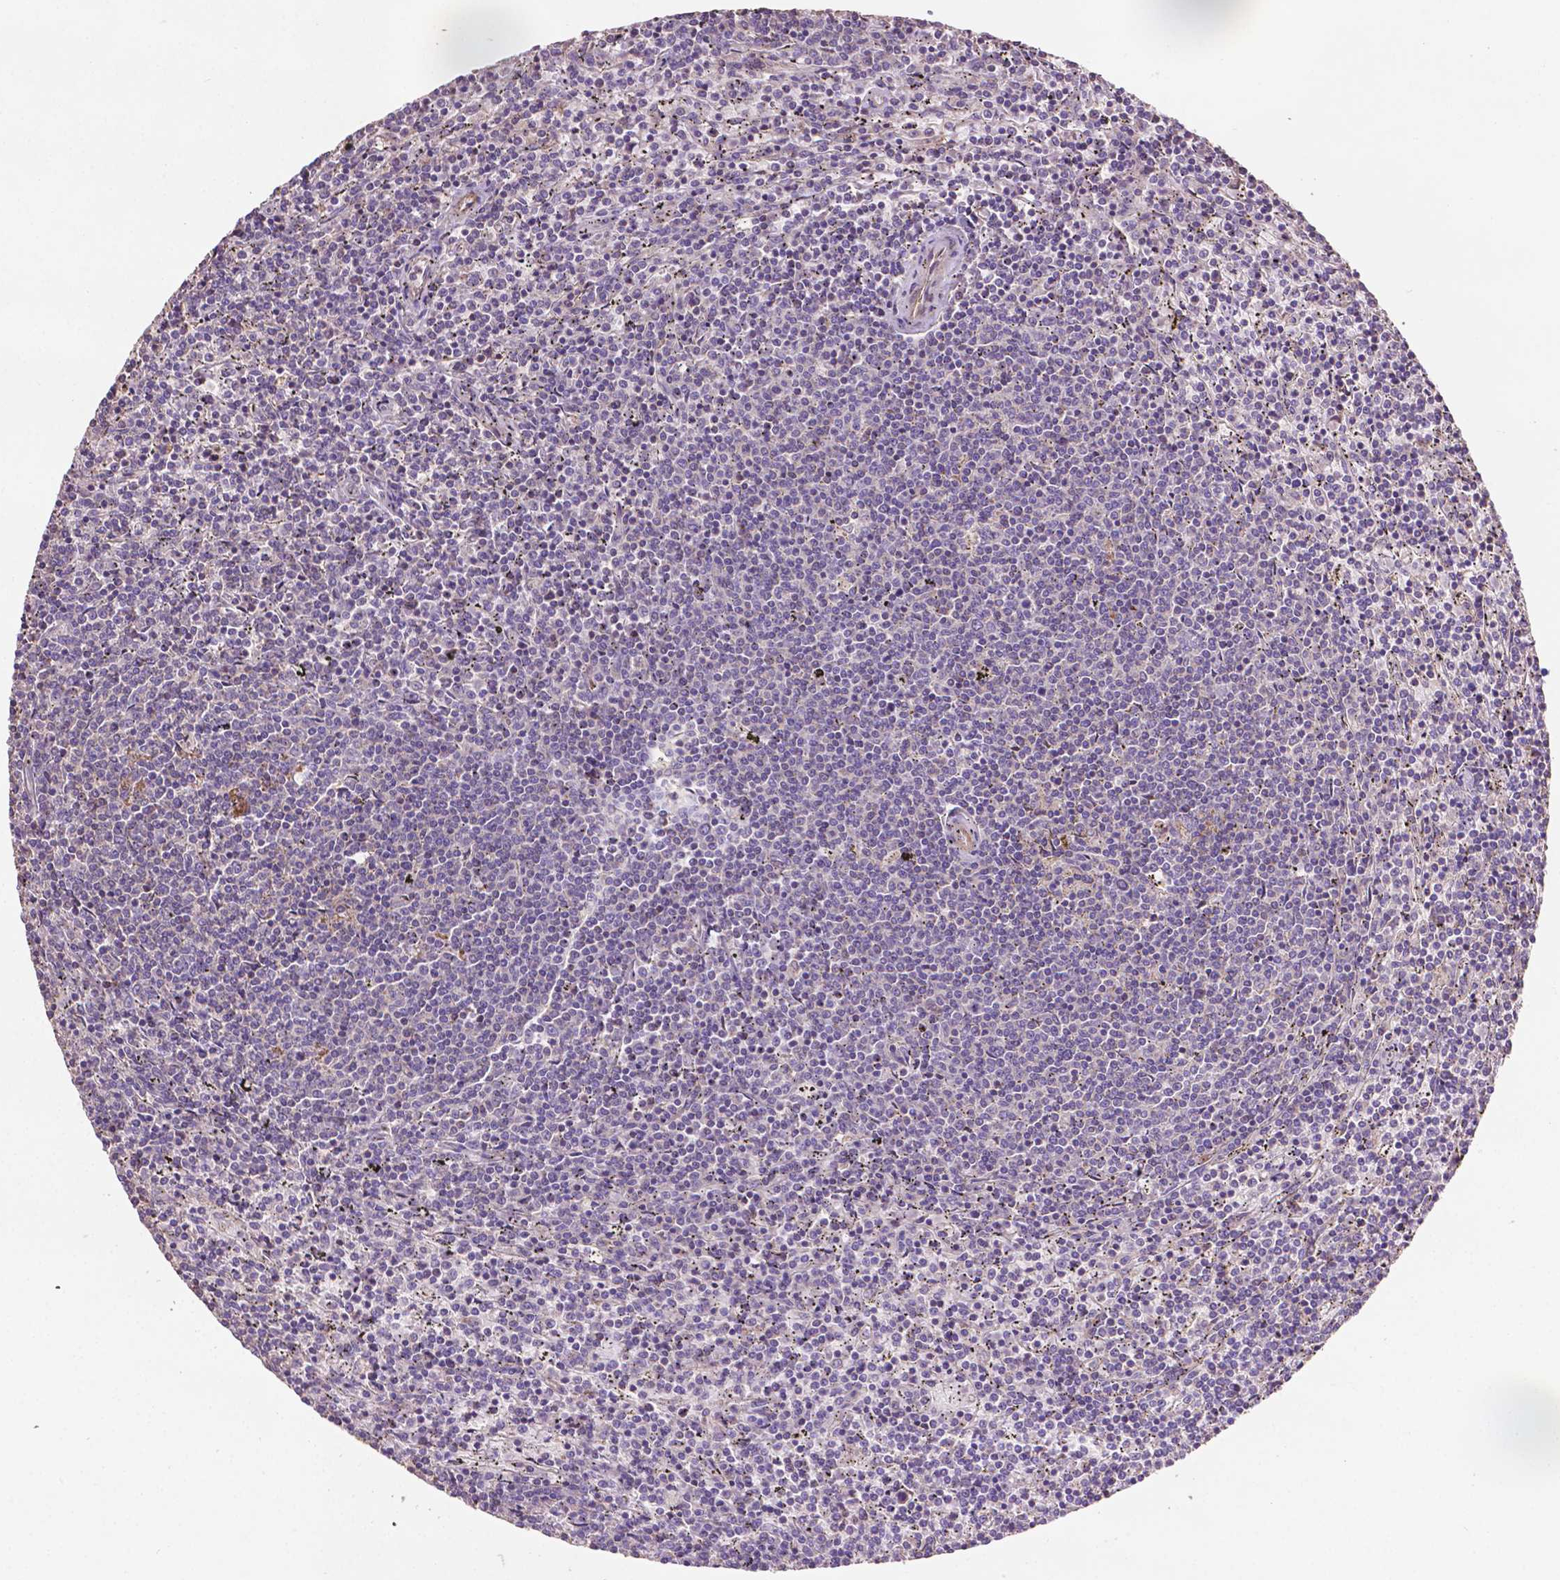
{"staining": {"intensity": "negative", "quantity": "none", "location": "none"}, "tissue": "lymphoma", "cell_type": "Tumor cells", "image_type": "cancer", "snomed": [{"axis": "morphology", "description": "Malignant lymphoma, non-Hodgkin's type, Low grade"}, {"axis": "topography", "description": "Spleen"}], "caption": "High magnification brightfield microscopy of lymphoma stained with DAB (3,3'-diaminobenzidine) (brown) and counterstained with hematoxylin (blue): tumor cells show no significant positivity.", "gene": "LRR1", "patient": {"sex": "female", "age": 50}}